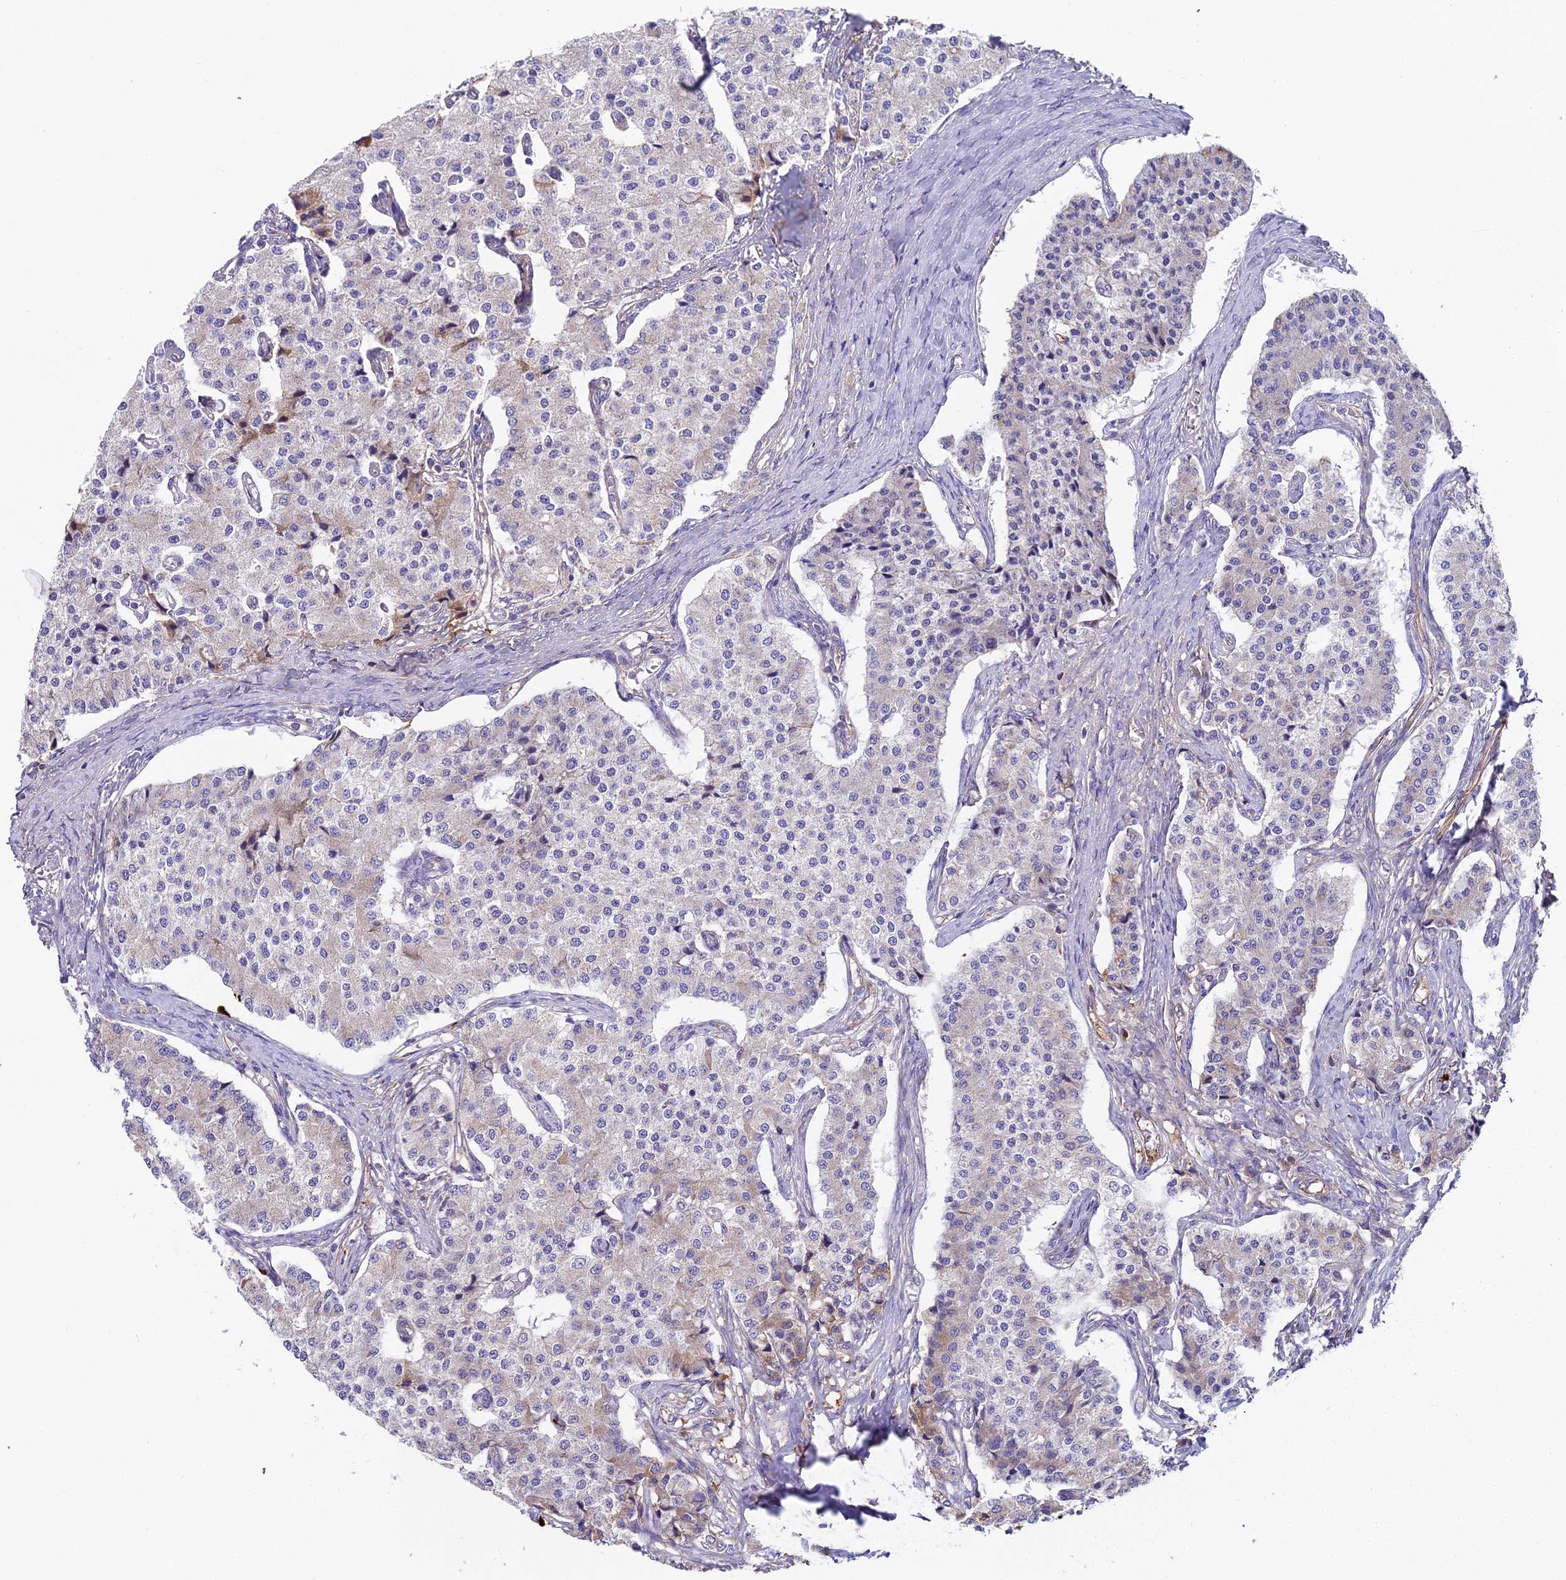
{"staining": {"intensity": "weak", "quantity": "<25%", "location": "cytoplasmic/membranous"}, "tissue": "carcinoid", "cell_type": "Tumor cells", "image_type": "cancer", "snomed": [{"axis": "morphology", "description": "Carcinoid, malignant, NOS"}, {"axis": "topography", "description": "Colon"}], "caption": "DAB immunohistochemical staining of human carcinoid shows no significant positivity in tumor cells.", "gene": "BEX4", "patient": {"sex": "female", "age": 52}}